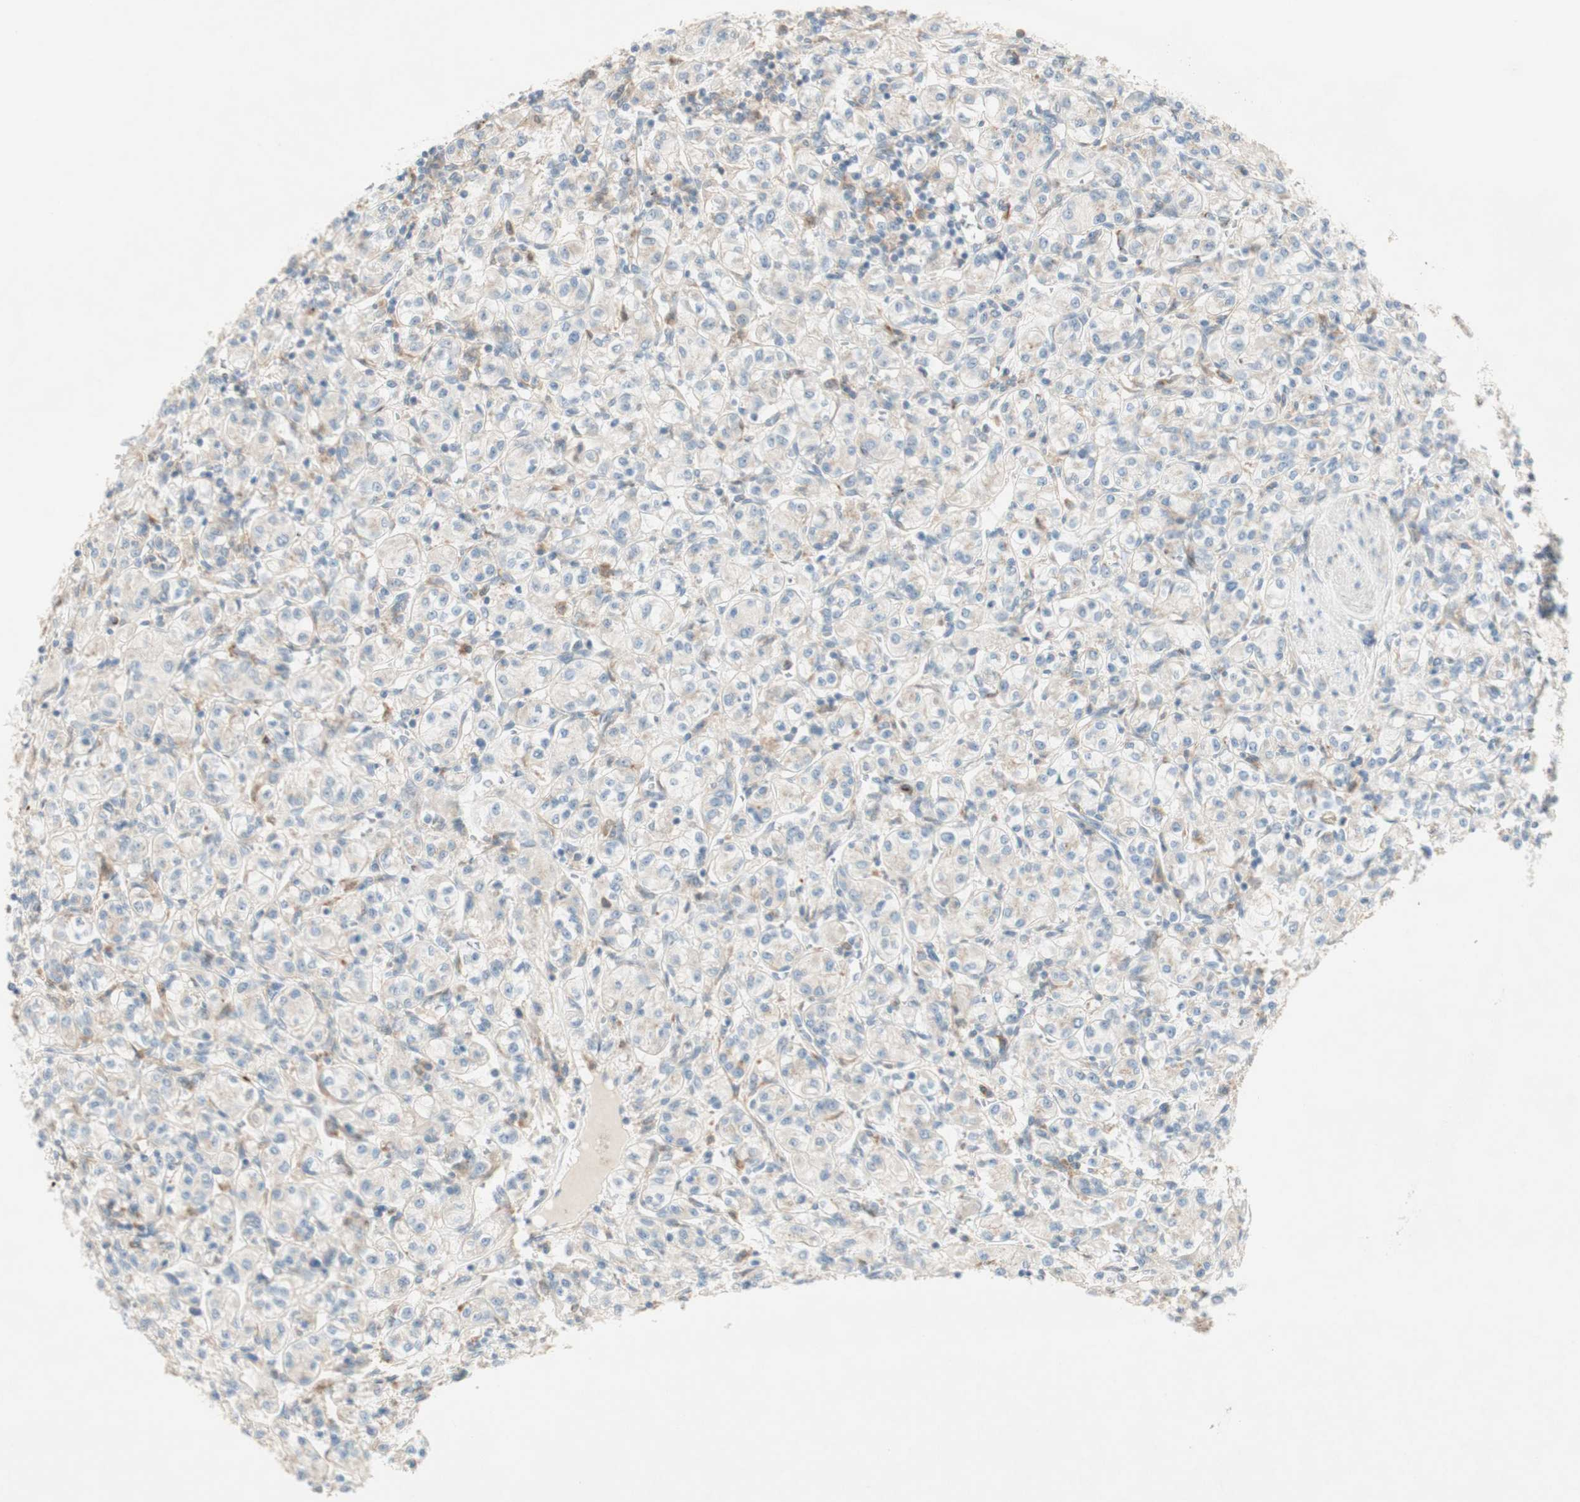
{"staining": {"intensity": "weak", "quantity": "<25%", "location": "cytoplasmic/membranous"}, "tissue": "renal cancer", "cell_type": "Tumor cells", "image_type": "cancer", "snomed": [{"axis": "morphology", "description": "Adenocarcinoma, NOS"}, {"axis": "topography", "description": "Kidney"}], "caption": "An image of renal cancer (adenocarcinoma) stained for a protein shows no brown staining in tumor cells.", "gene": "GAPT", "patient": {"sex": "male", "age": 77}}